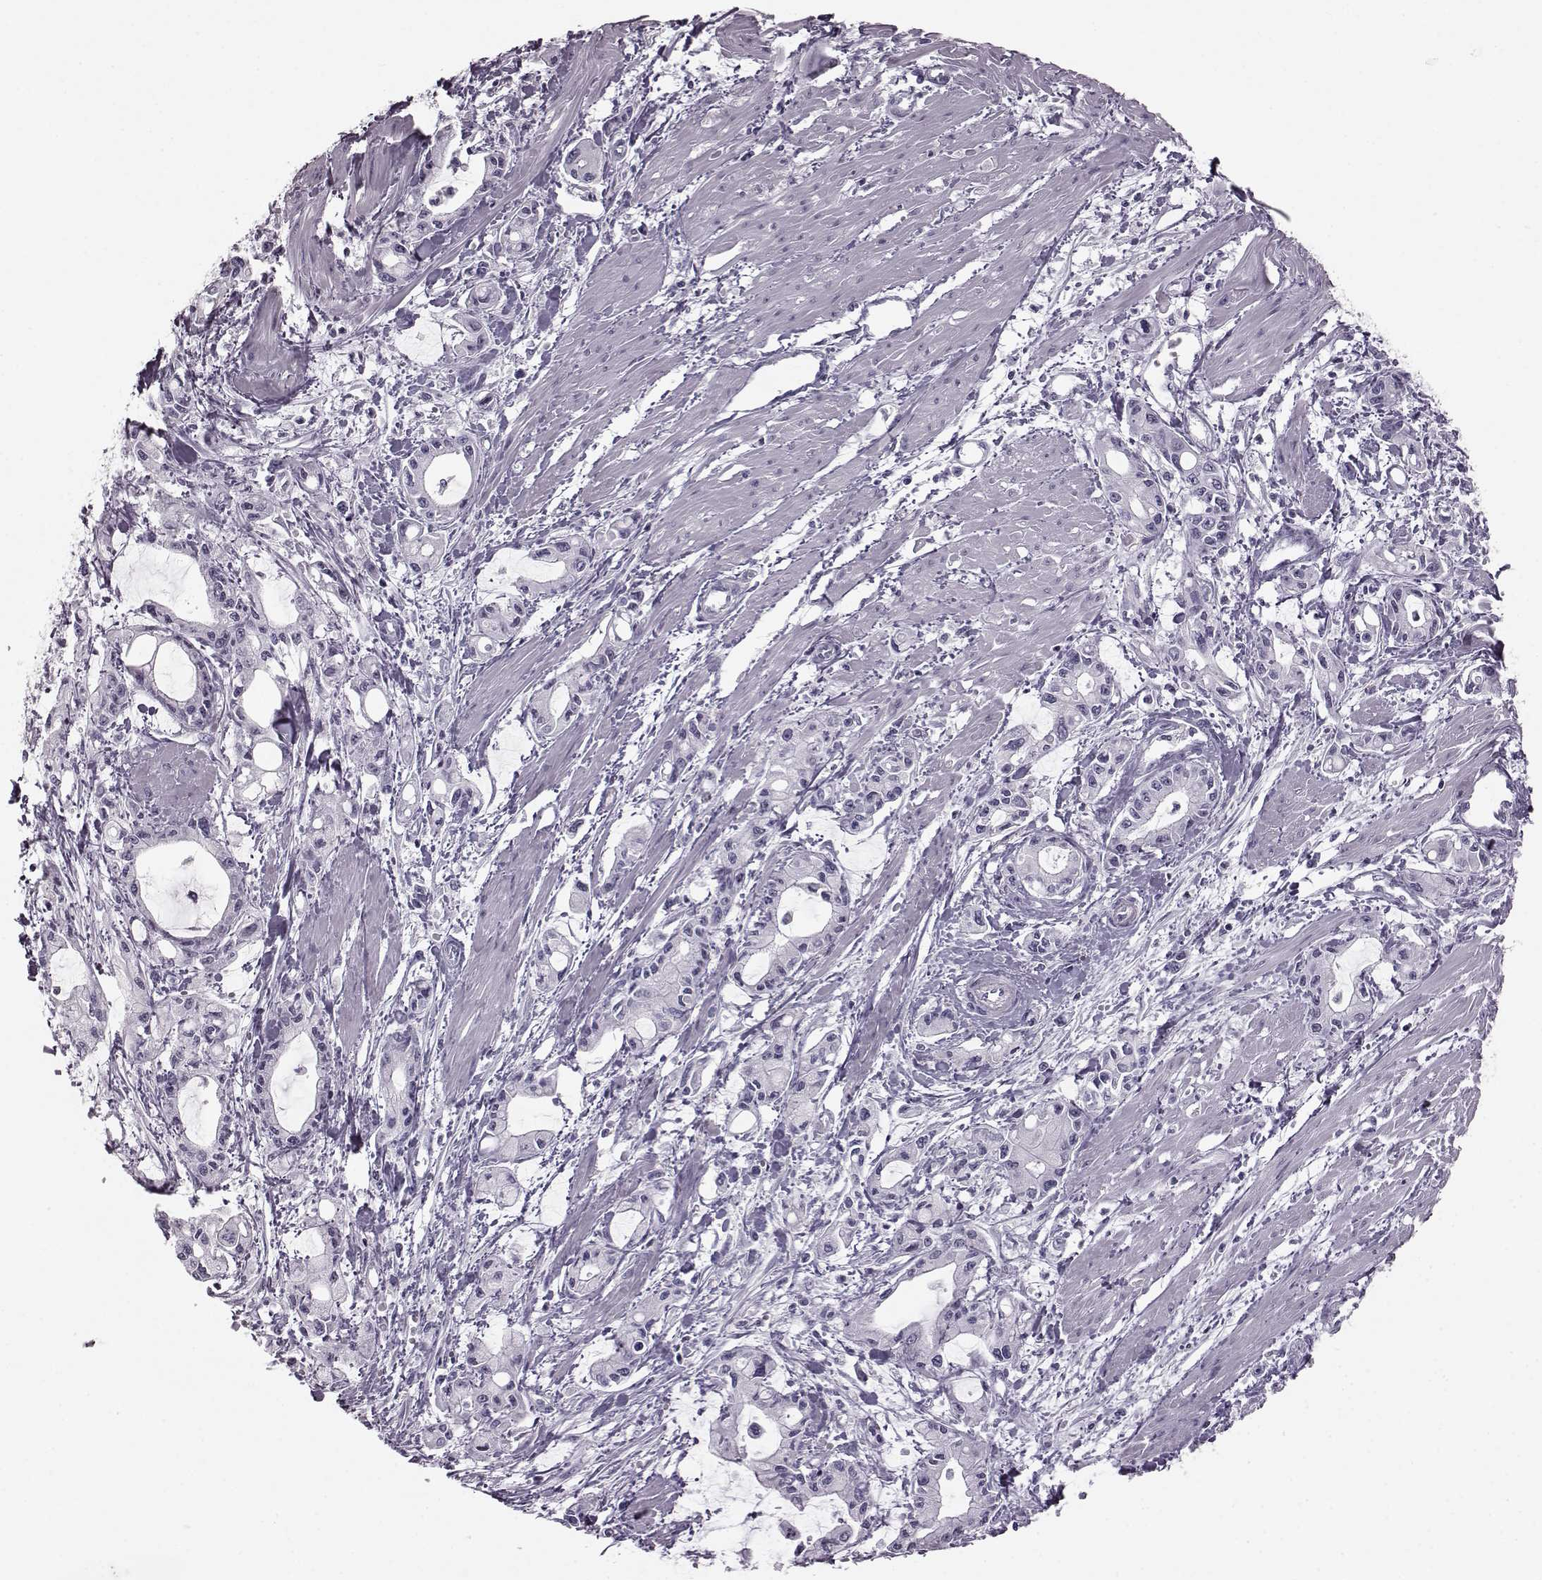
{"staining": {"intensity": "negative", "quantity": "none", "location": "none"}, "tissue": "pancreatic cancer", "cell_type": "Tumor cells", "image_type": "cancer", "snomed": [{"axis": "morphology", "description": "Adenocarcinoma, NOS"}, {"axis": "topography", "description": "Pancreas"}], "caption": "This micrograph is of pancreatic cancer stained with IHC to label a protein in brown with the nuclei are counter-stained blue. There is no positivity in tumor cells.", "gene": "JSRP1", "patient": {"sex": "male", "age": 48}}